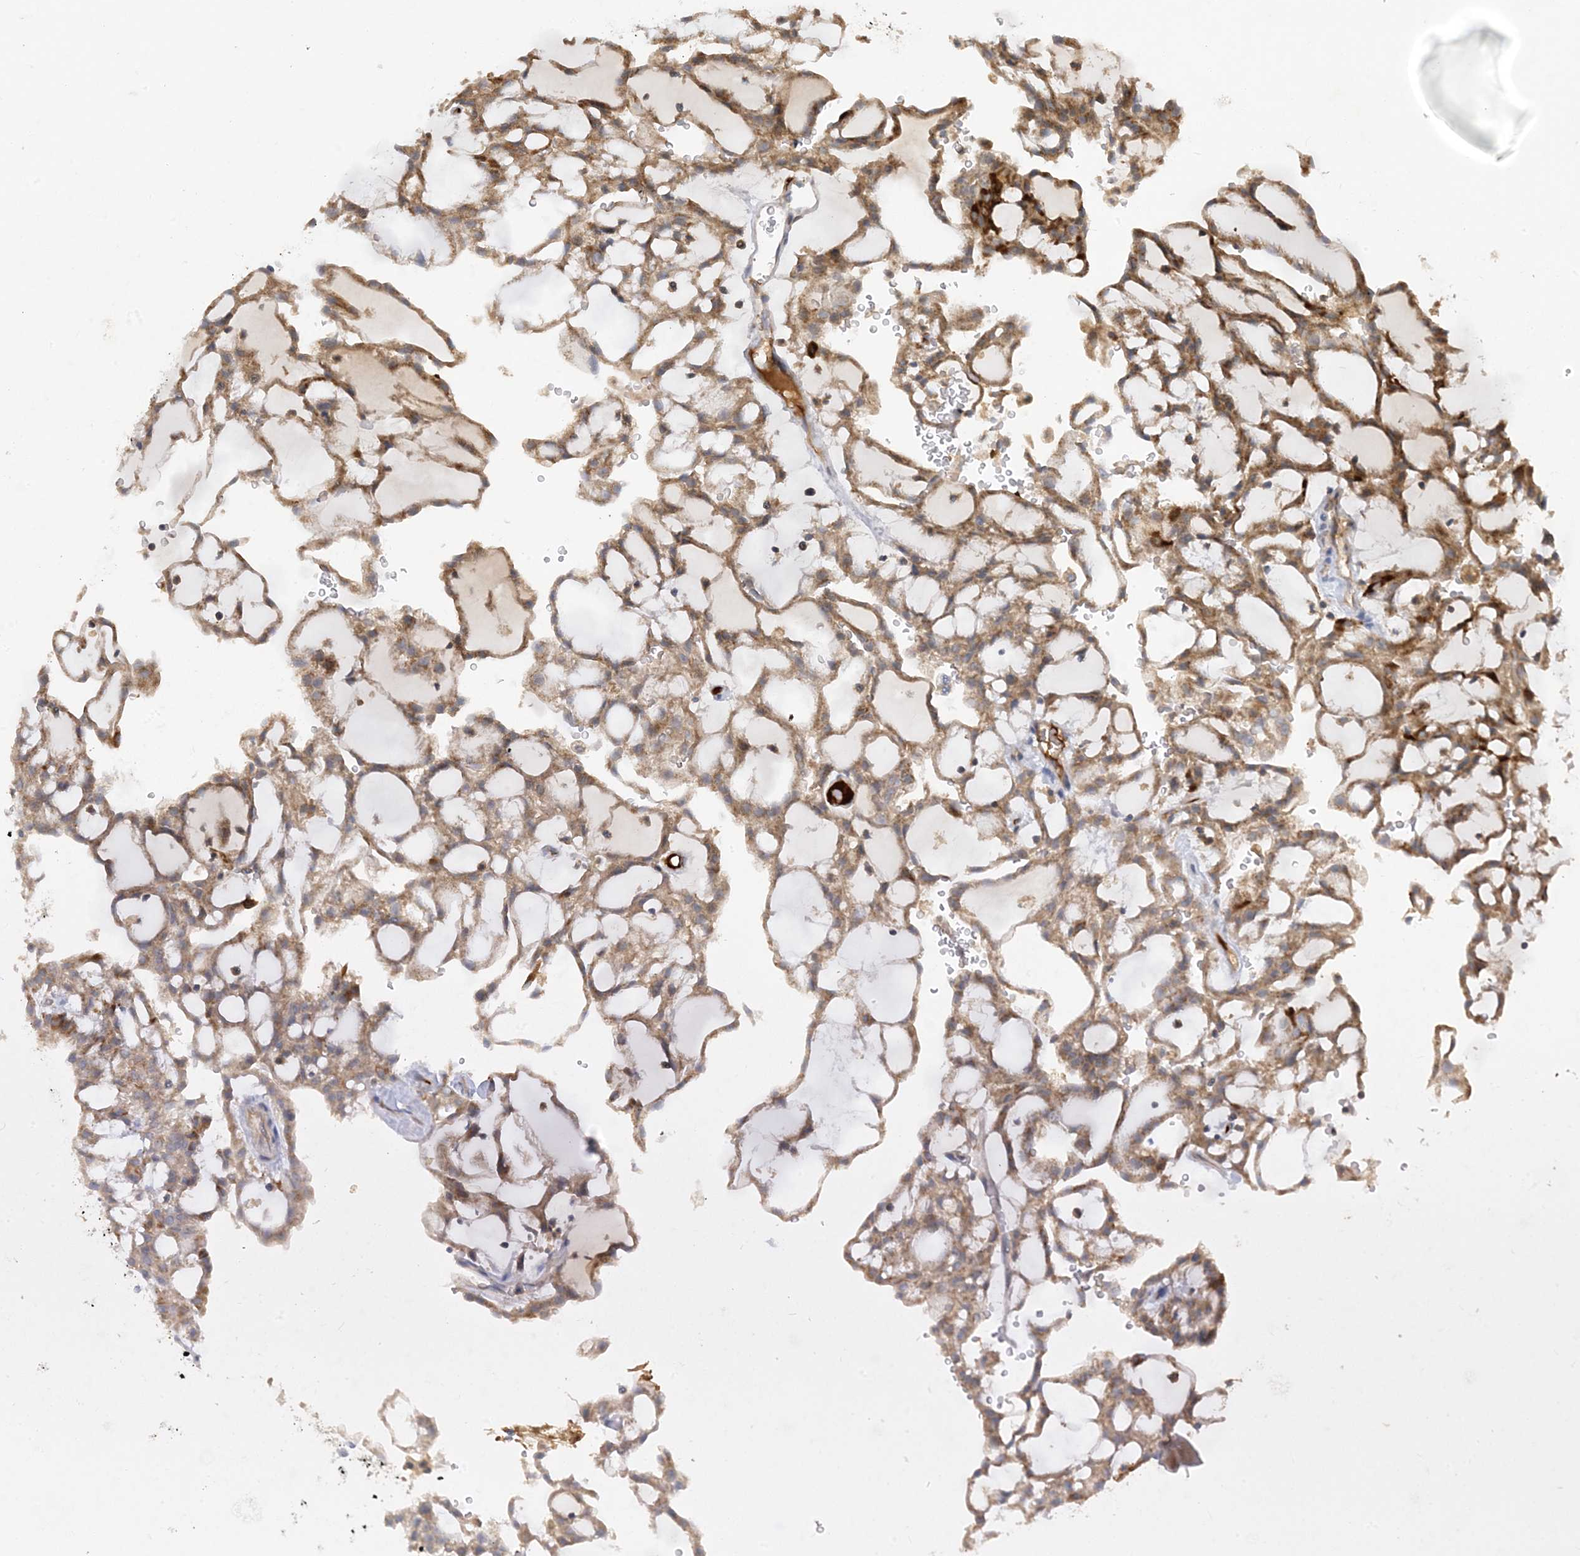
{"staining": {"intensity": "moderate", "quantity": ">75%", "location": "cytoplasmic/membranous"}, "tissue": "renal cancer", "cell_type": "Tumor cells", "image_type": "cancer", "snomed": [{"axis": "morphology", "description": "Adenocarcinoma, NOS"}, {"axis": "topography", "description": "Kidney"}], "caption": "A medium amount of moderate cytoplasmic/membranous expression is appreciated in approximately >75% of tumor cells in renal cancer tissue.", "gene": "ECHDC1", "patient": {"sex": "male", "age": 63}}